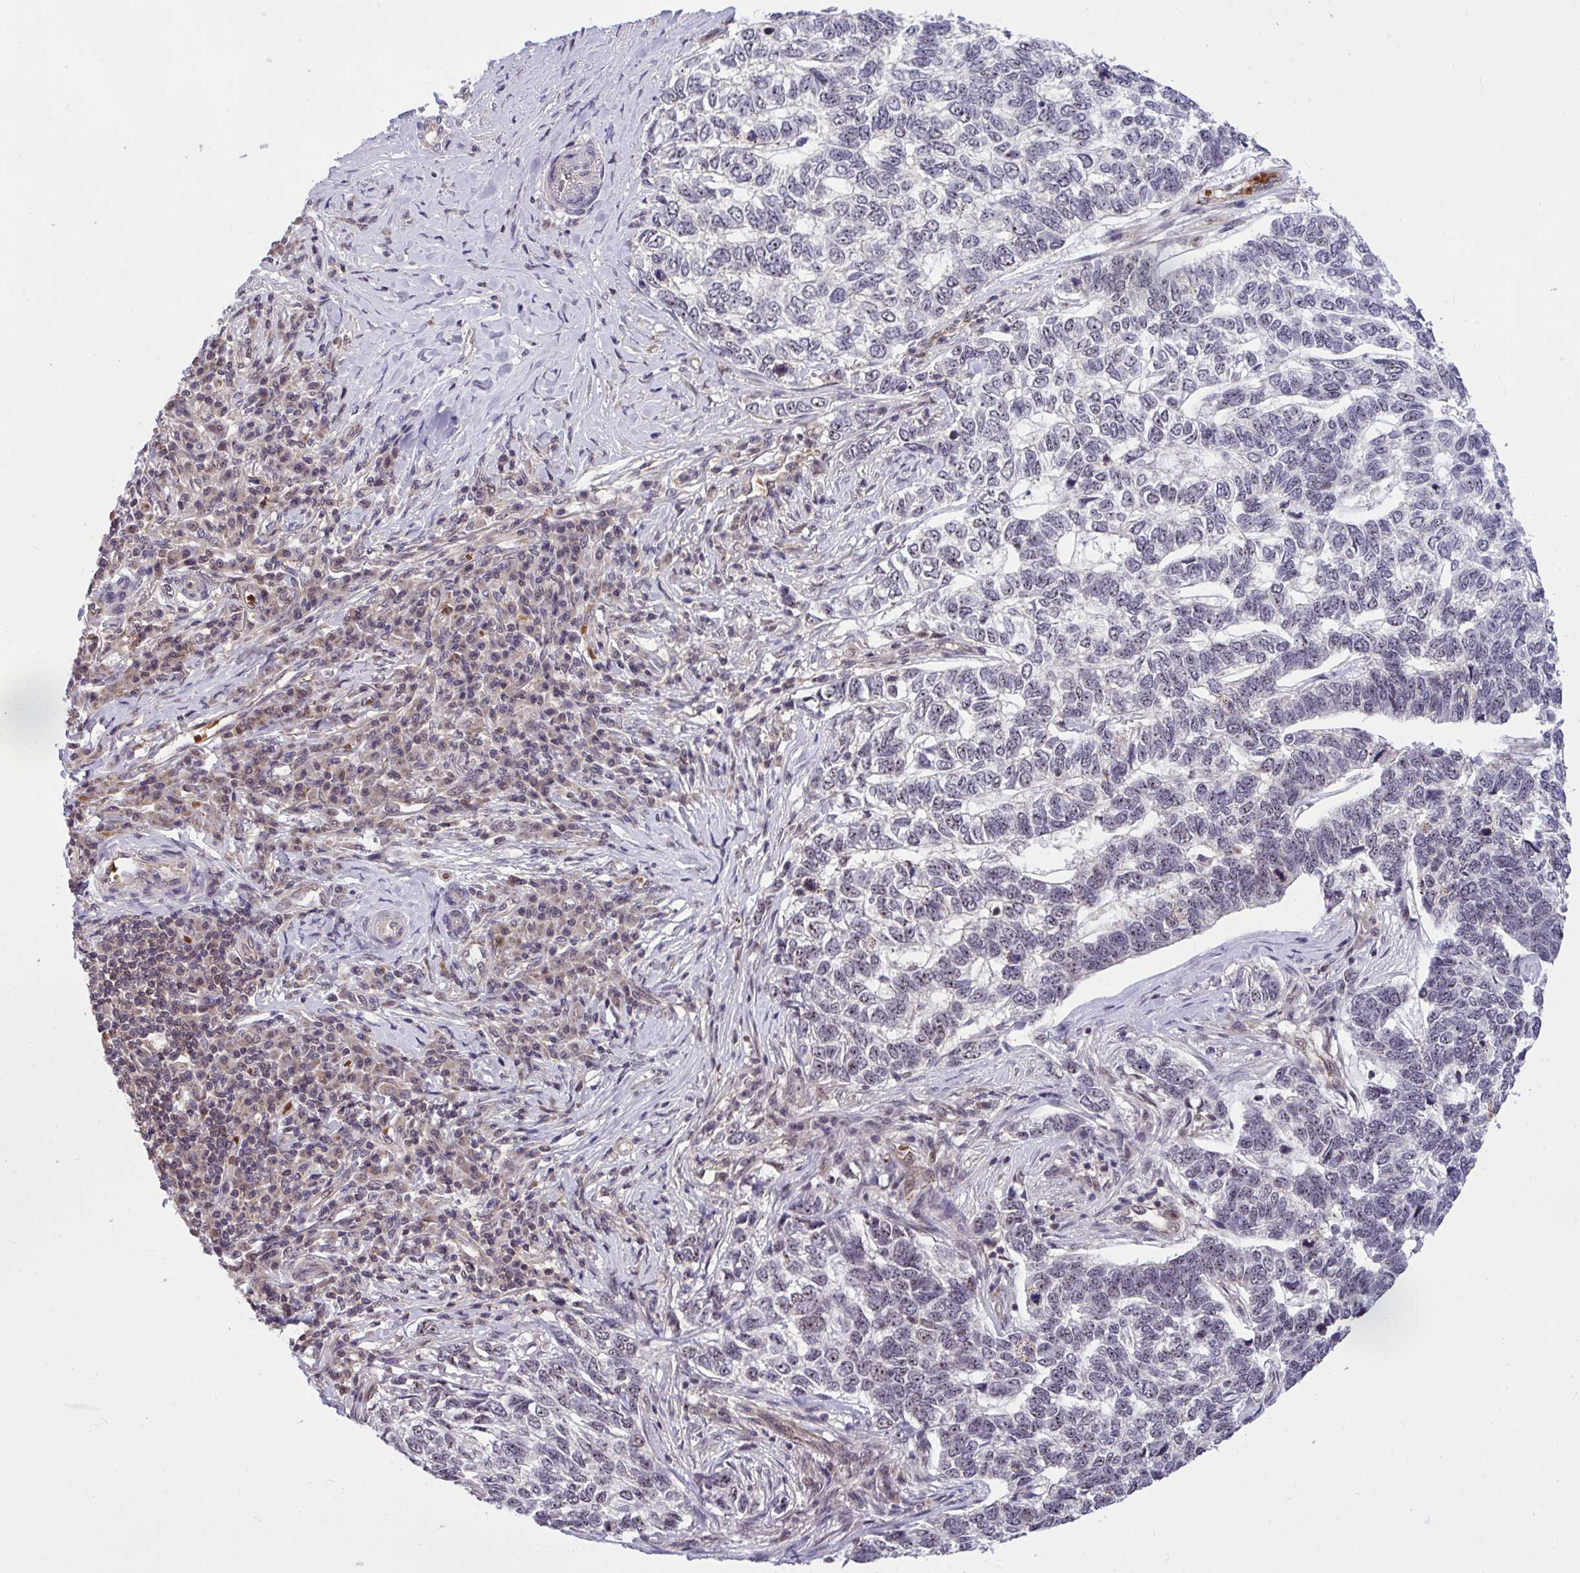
{"staining": {"intensity": "negative", "quantity": "none", "location": "none"}, "tissue": "skin cancer", "cell_type": "Tumor cells", "image_type": "cancer", "snomed": [{"axis": "morphology", "description": "Basal cell carcinoma"}, {"axis": "topography", "description": "Skin"}], "caption": "This is a image of immunohistochemistry staining of skin basal cell carcinoma, which shows no expression in tumor cells.", "gene": "PPP1CA", "patient": {"sex": "female", "age": 65}}